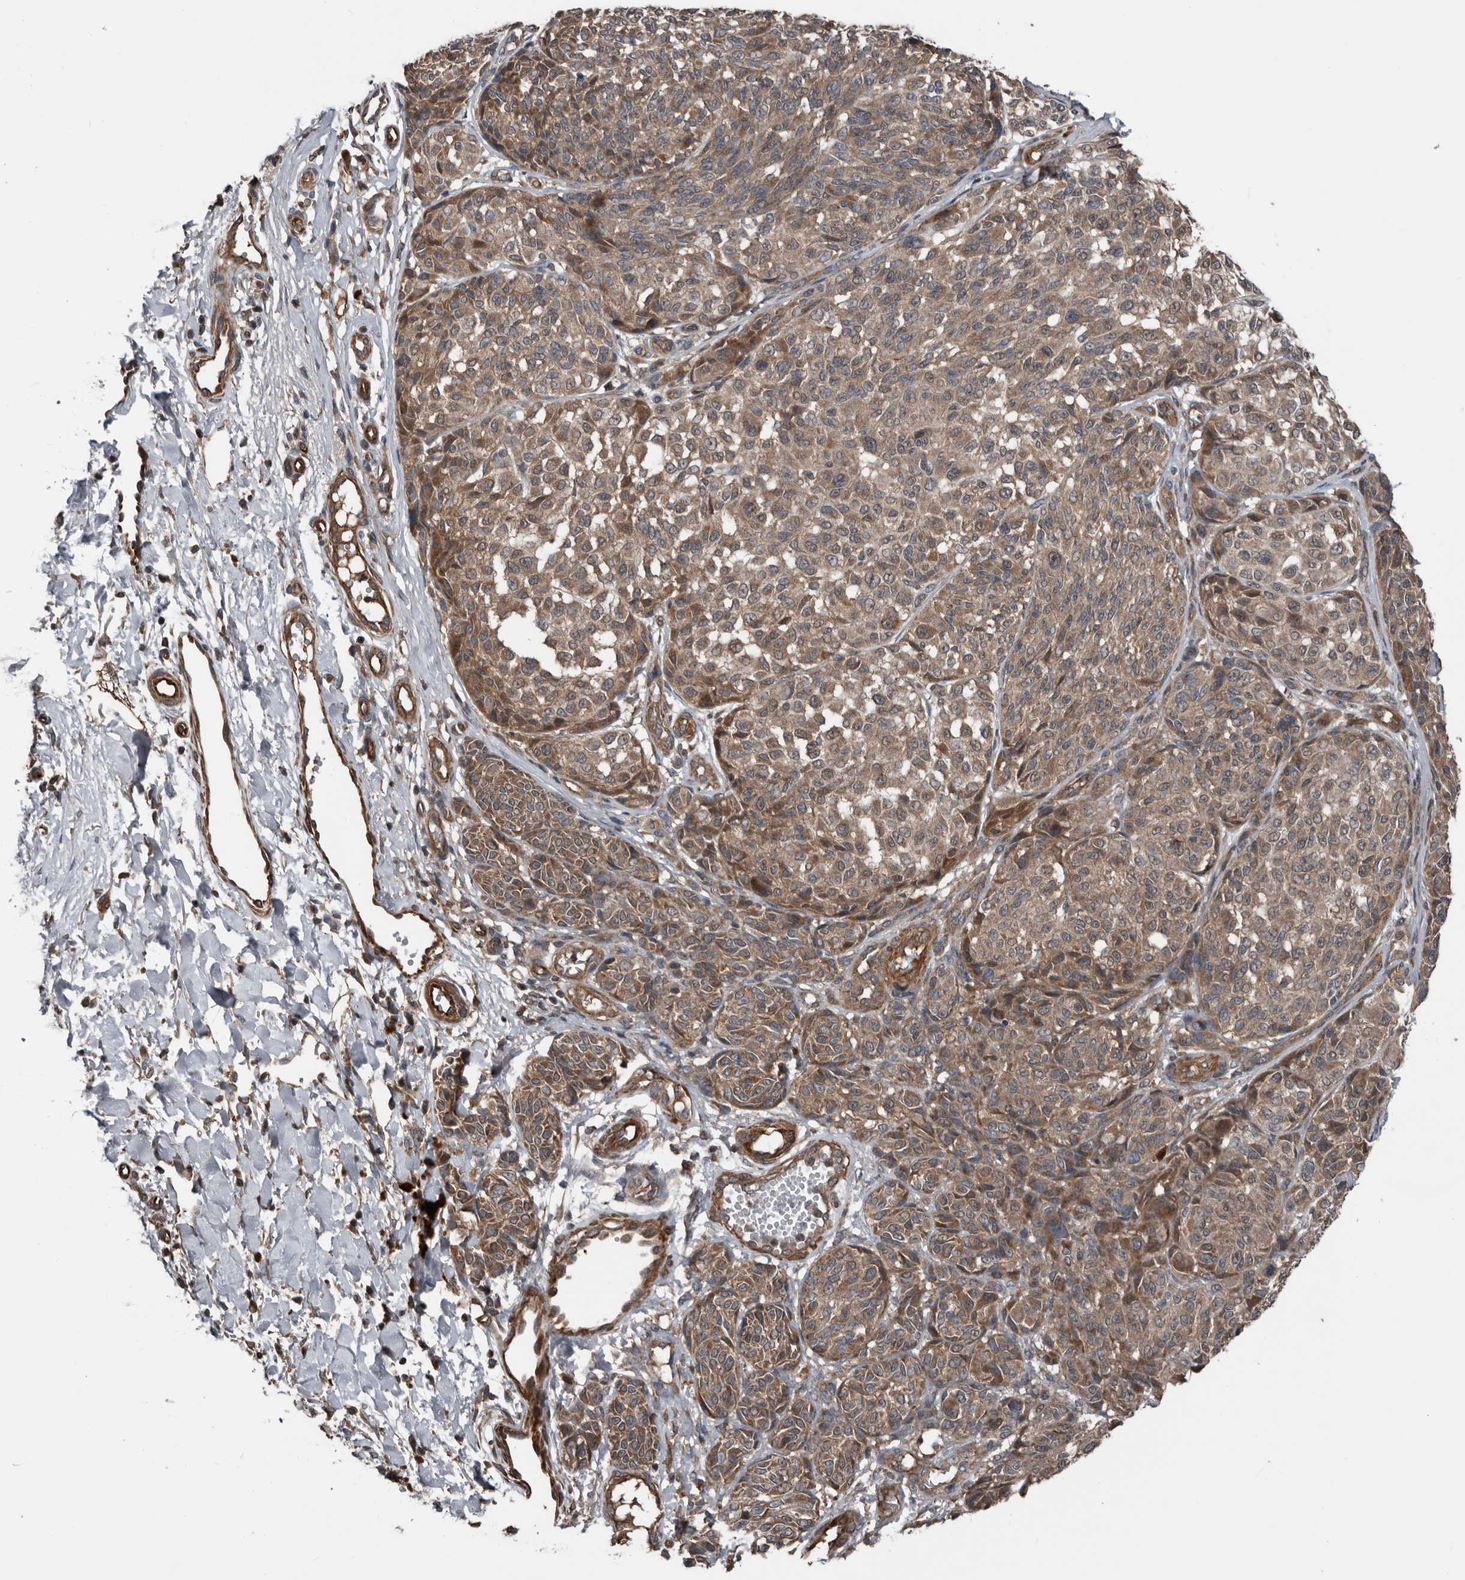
{"staining": {"intensity": "moderate", "quantity": ">75%", "location": "cytoplasmic/membranous"}, "tissue": "melanoma", "cell_type": "Tumor cells", "image_type": "cancer", "snomed": [{"axis": "morphology", "description": "Malignant melanoma, NOS"}, {"axis": "topography", "description": "Skin"}], "caption": "Immunohistochemistry (IHC) photomicrograph of neoplastic tissue: melanoma stained using immunohistochemistry (IHC) displays medium levels of moderate protein expression localized specifically in the cytoplasmic/membranous of tumor cells, appearing as a cytoplasmic/membranous brown color.", "gene": "DNAJB4", "patient": {"sex": "male", "age": 83}}